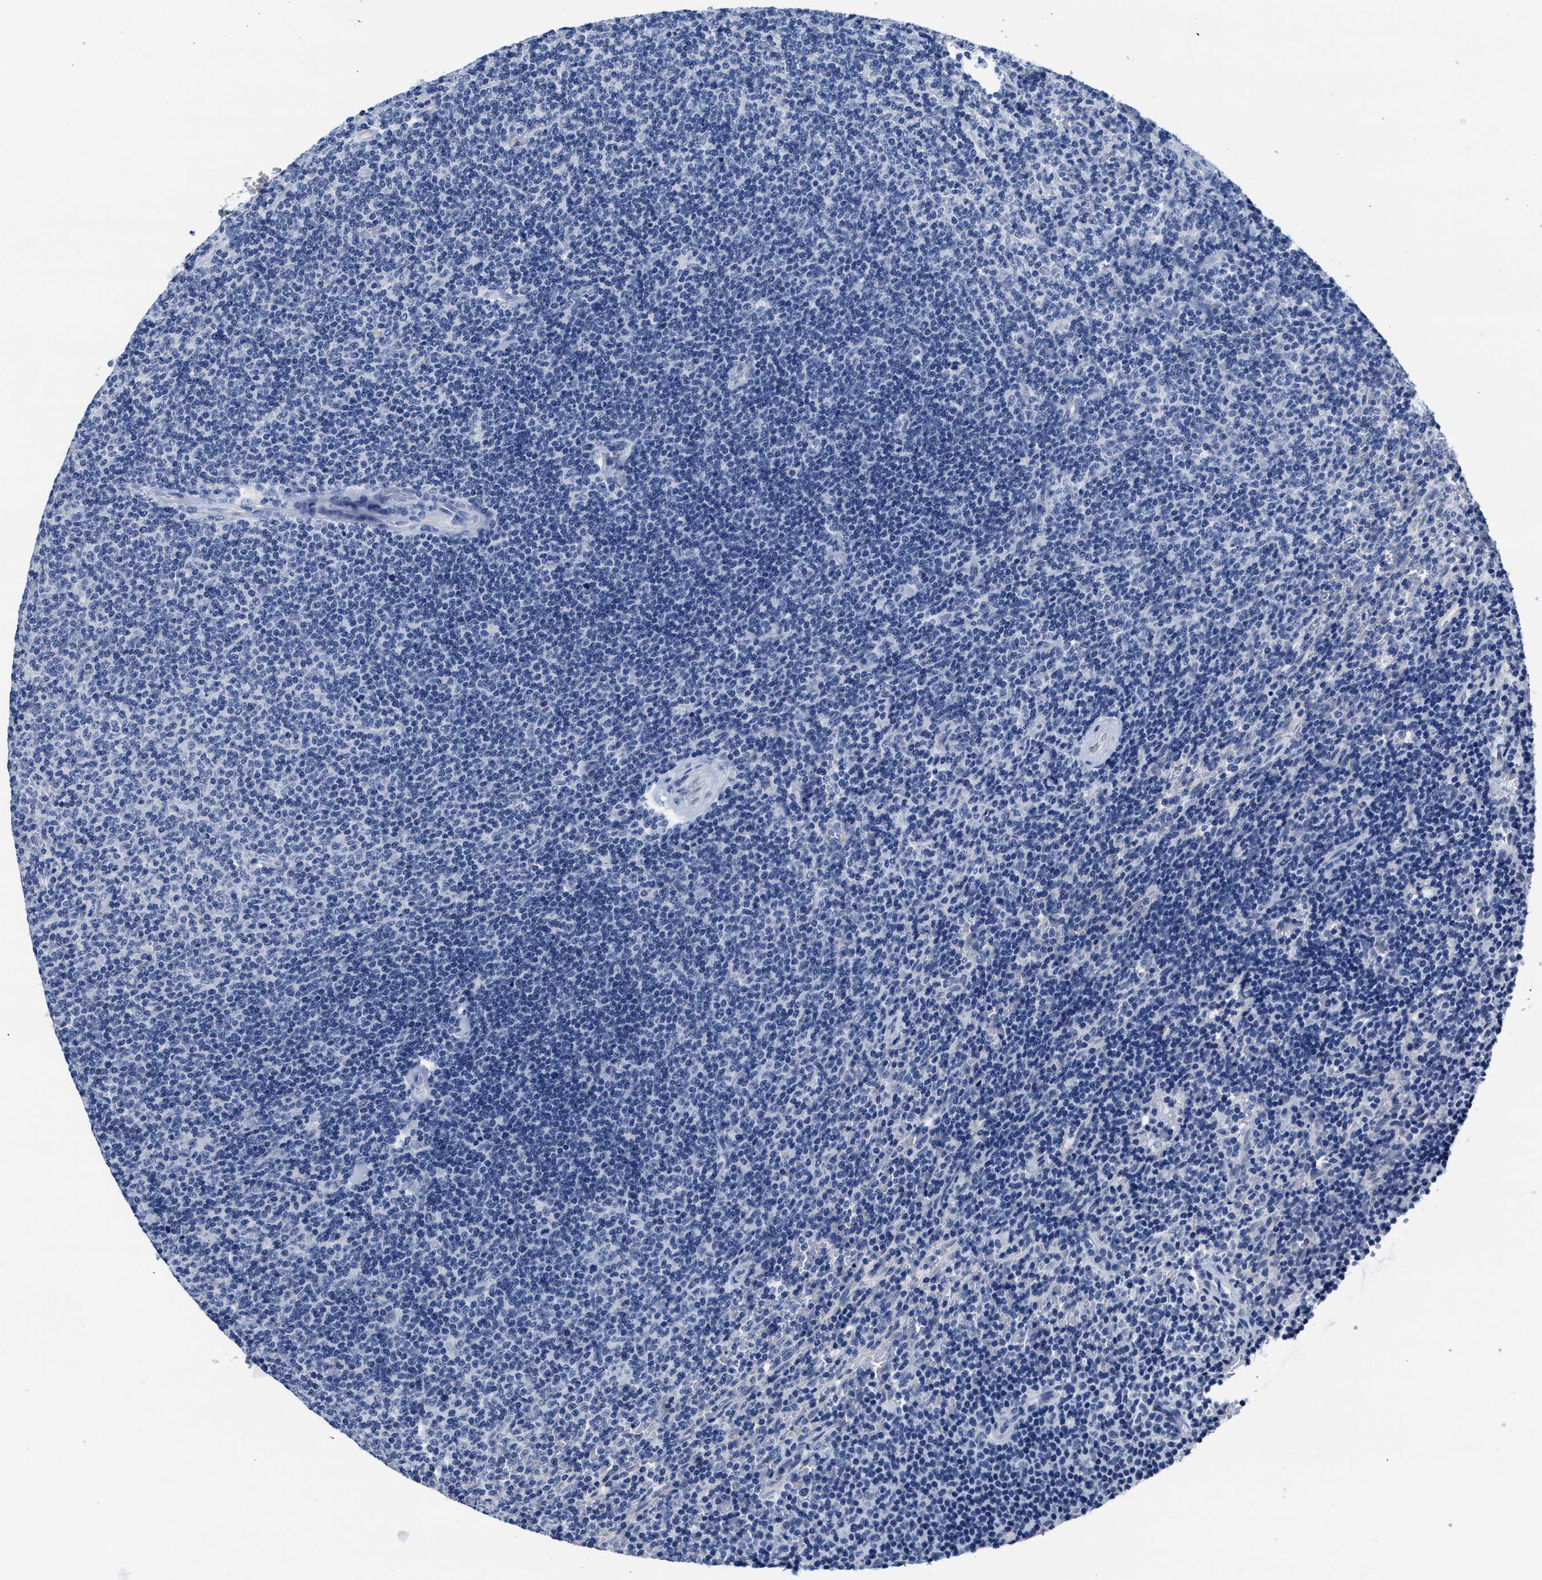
{"staining": {"intensity": "negative", "quantity": "none", "location": "none"}, "tissue": "lymphoma", "cell_type": "Tumor cells", "image_type": "cancer", "snomed": [{"axis": "morphology", "description": "Malignant lymphoma, non-Hodgkin's type, Low grade"}, {"axis": "topography", "description": "Spleen"}], "caption": "An IHC histopathology image of lymphoma is shown. There is no staining in tumor cells of lymphoma.", "gene": "HOOK1", "patient": {"sex": "female", "age": 50}}